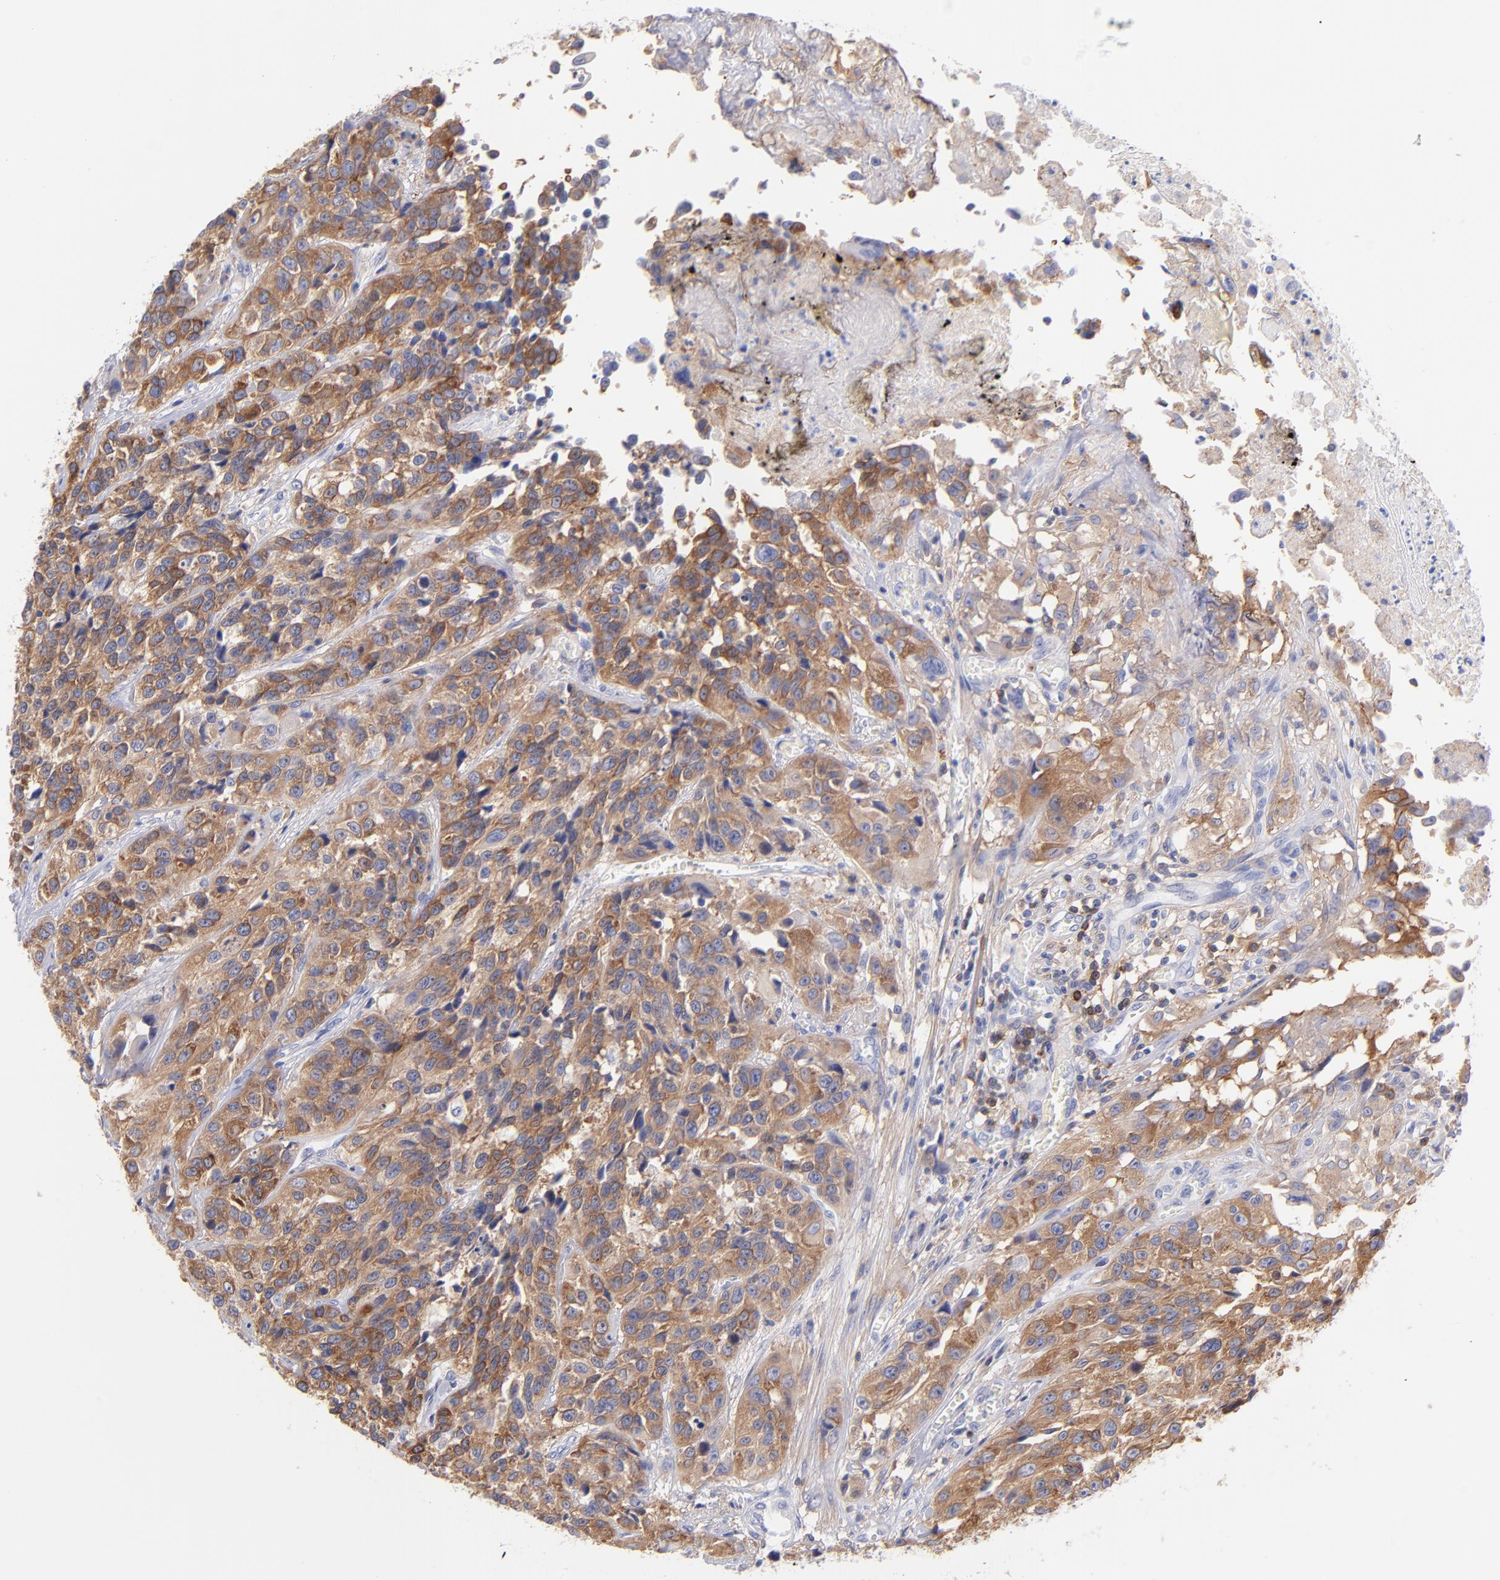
{"staining": {"intensity": "moderate", "quantity": ">75%", "location": "cytoplasmic/membranous"}, "tissue": "urothelial cancer", "cell_type": "Tumor cells", "image_type": "cancer", "snomed": [{"axis": "morphology", "description": "Urothelial carcinoma, High grade"}, {"axis": "topography", "description": "Urinary bladder"}], "caption": "A brown stain highlights moderate cytoplasmic/membranous expression of a protein in high-grade urothelial carcinoma tumor cells.", "gene": "PRKCA", "patient": {"sex": "female", "age": 81}}